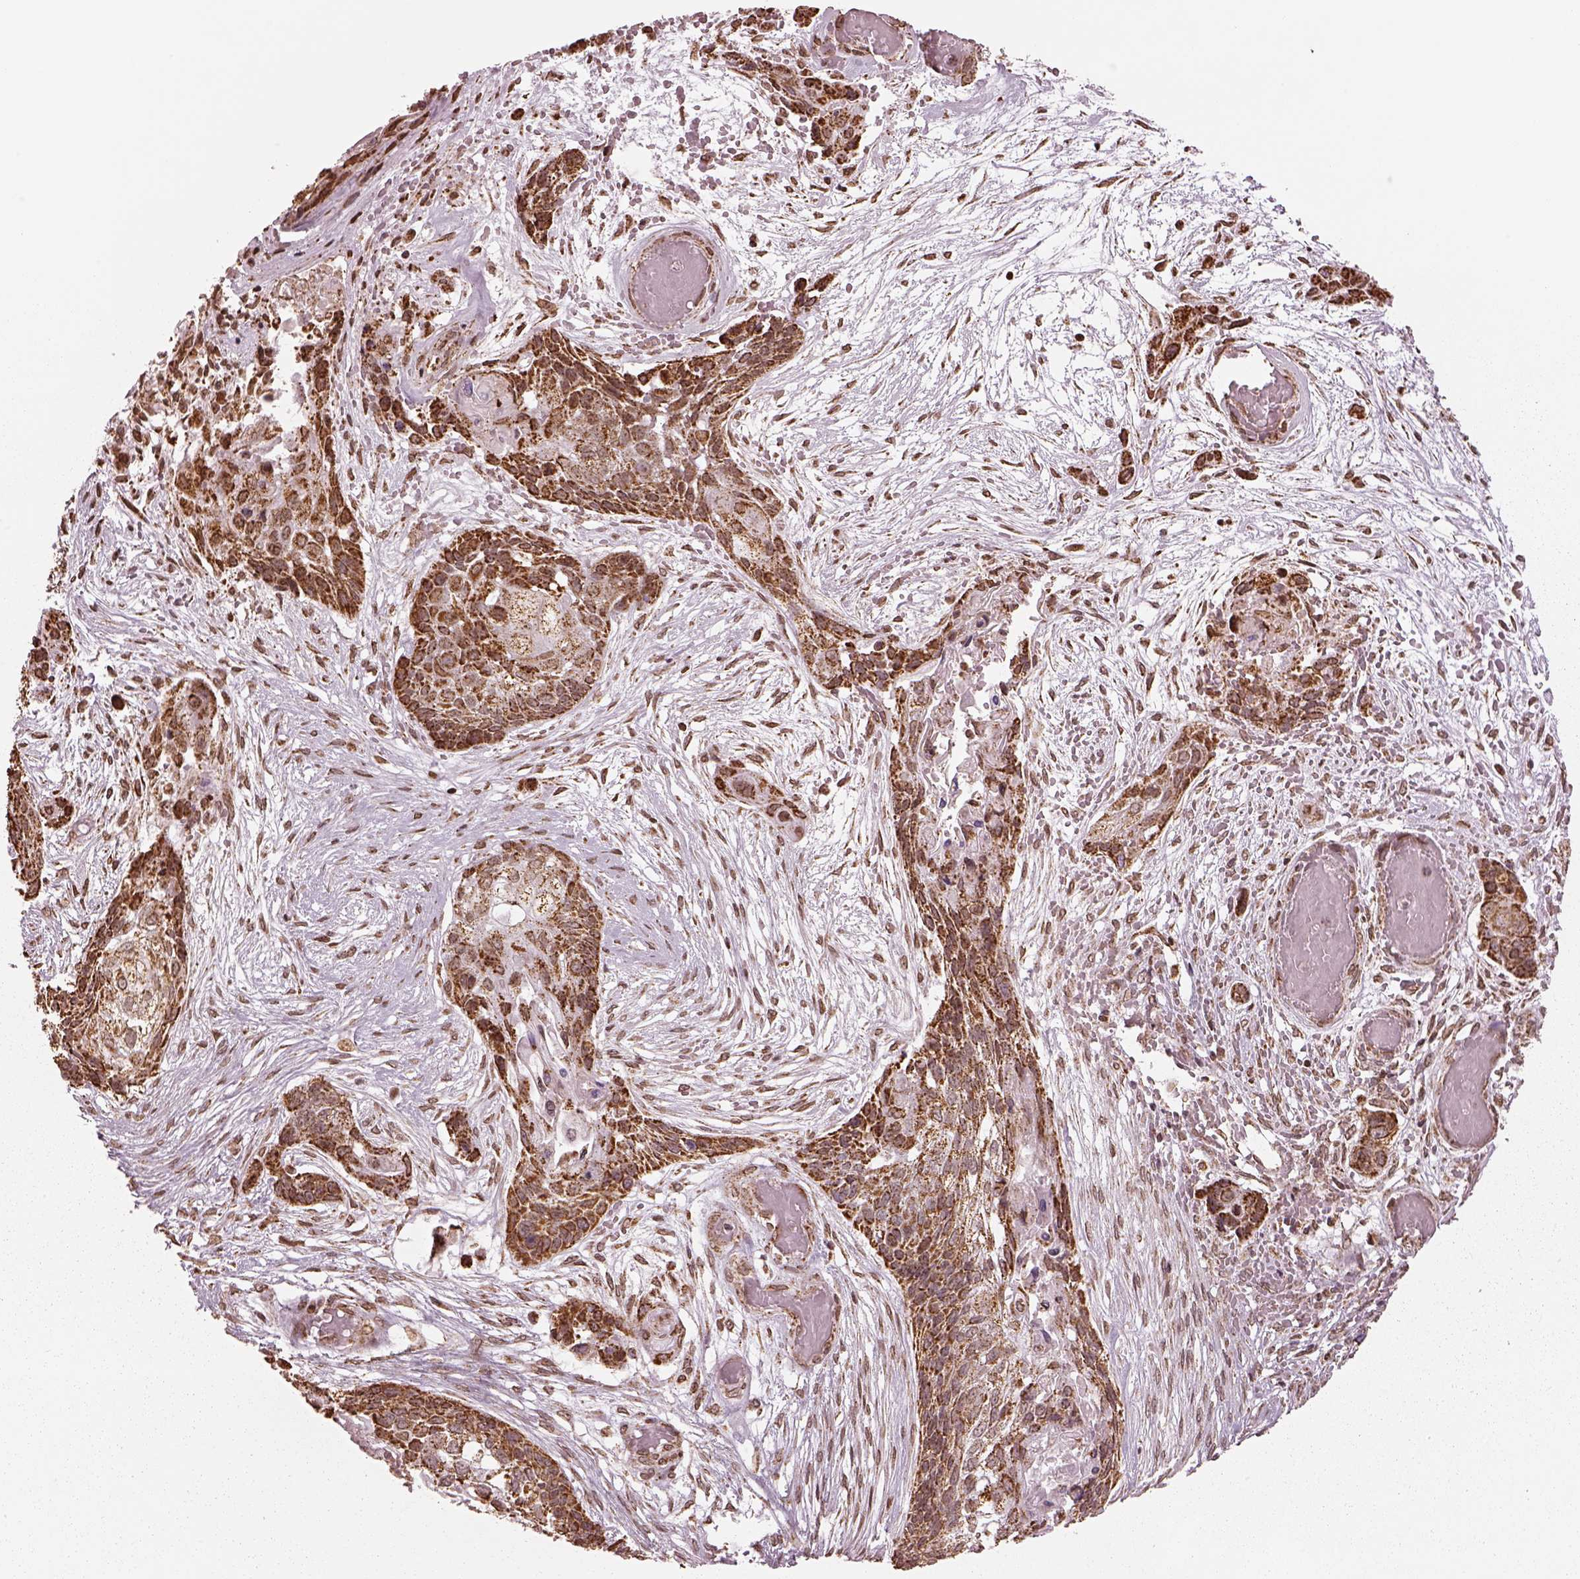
{"staining": {"intensity": "strong", "quantity": ">75%", "location": "cytoplasmic/membranous"}, "tissue": "lung cancer", "cell_type": "Tumor cells", "image_type": "cancer", "snomed": [{"axis": "morphology", "description": "Squamous cell carcinoma, NOS"}, {"axis": "topography", "description": "Lung"}], "caption": "Approximately >75% of tumor cells in human squamous cell carcinoma (lung) display strong cytoplasmic/membranous protein positivity as visualized by brown immunohistochemical staining.", "gene": "ACOT2", "patient": {"sex": "male", "age": 69}}